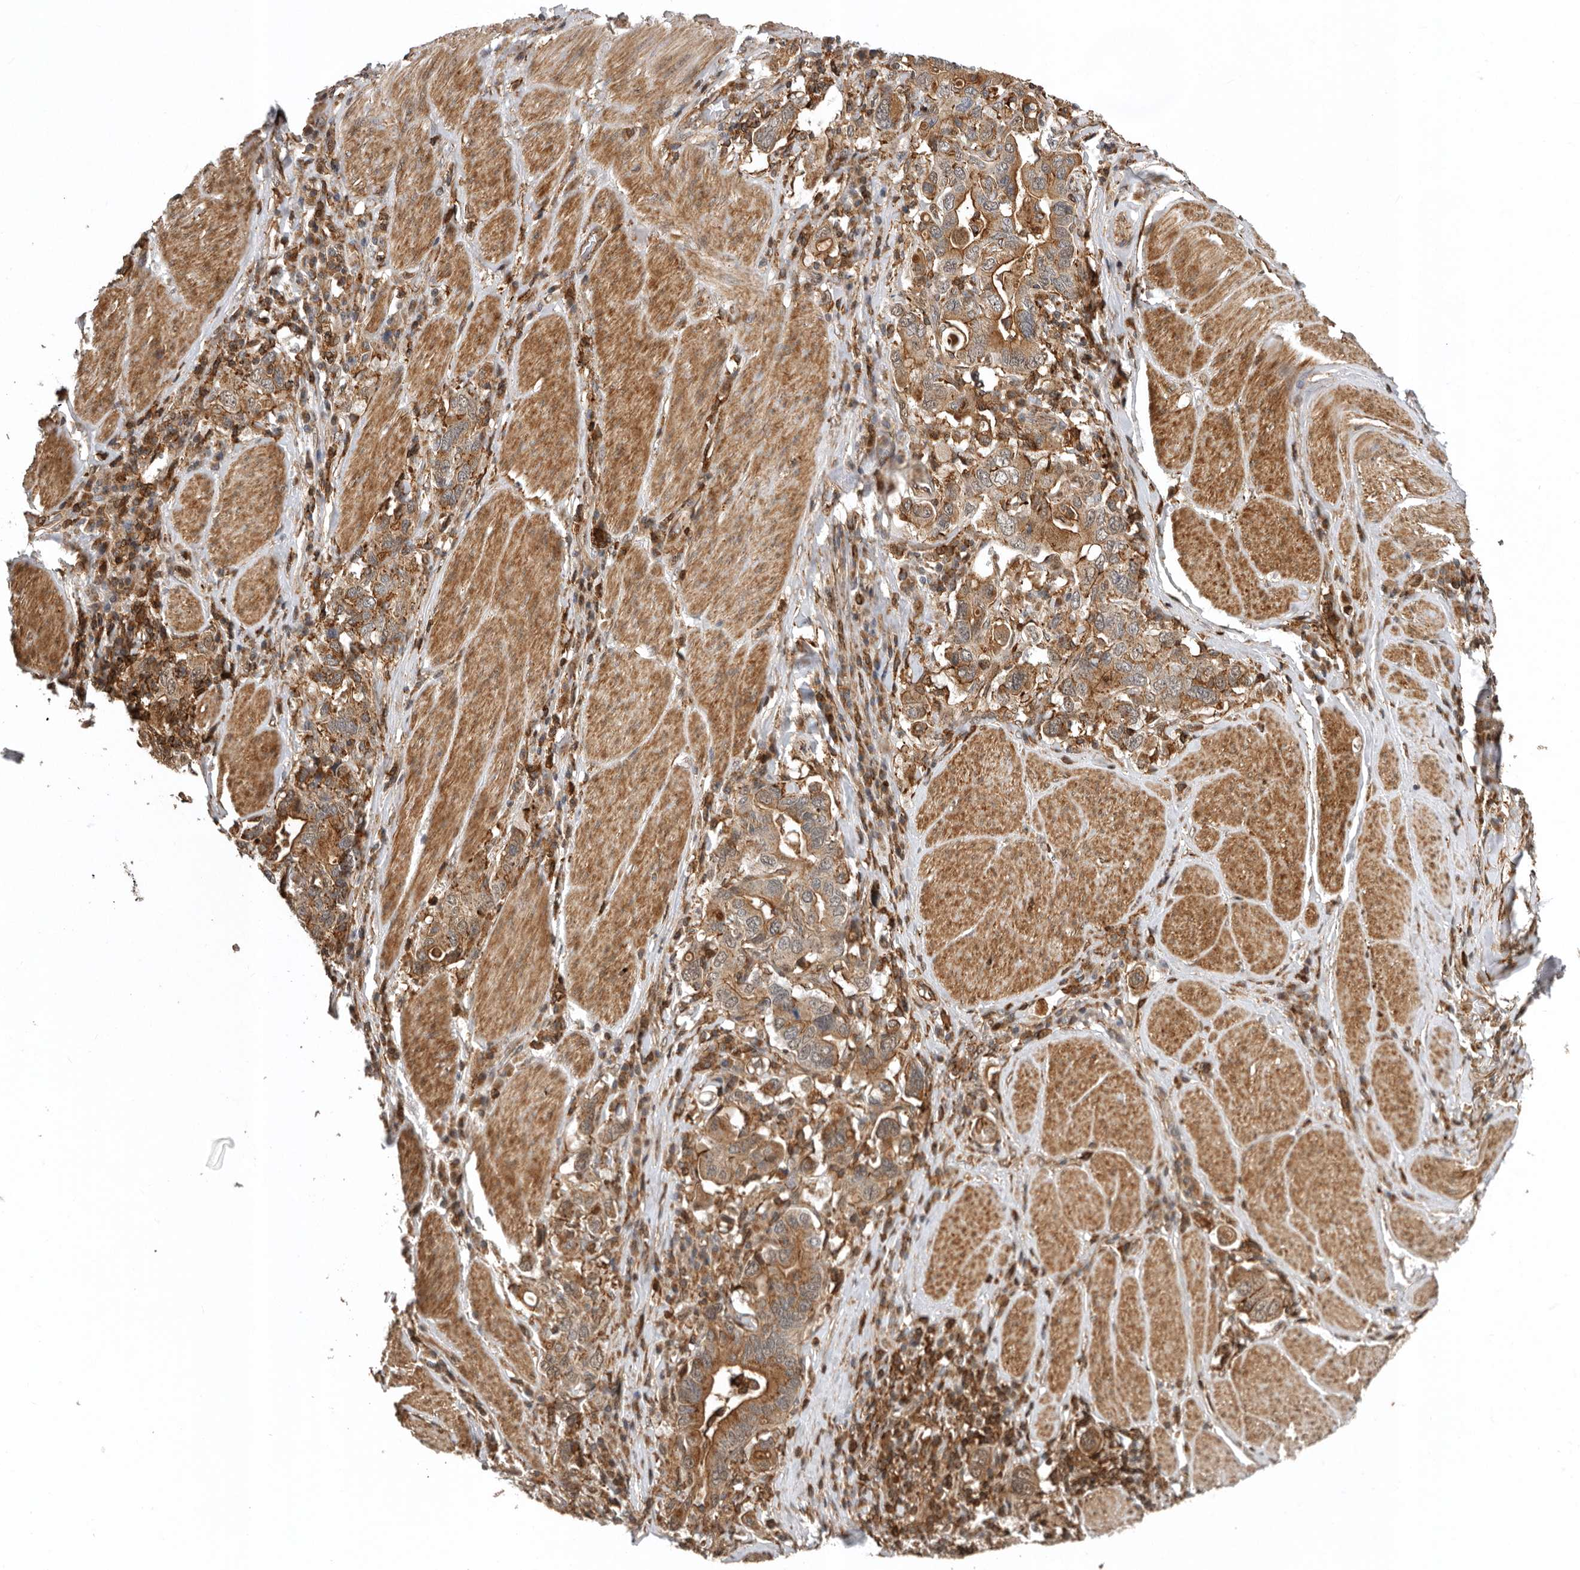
{"staining": {"intensity": "moderate", "quantity": ">75%", "location": "cytoplasmic/membranous"}, "tissue": "stomach cancer", "cell_type": "Tumor cells", "image_type": "cancer", "snomed": [{"axis": "morphology", "description": "Adenocarcinoma, NOS"}, {"axis": "topography", "description": "Stomach, upper"}], "caption": "Protein staining by immunohistochemistry (IHC) displays moderate cytoplasmic/membranous staining in about >75% of tumor cells in stomach adenocarcinoma. Nuclei are stained in blue.", "gene": "RNF157", "patient": {"sex": "male", "age": 62}}